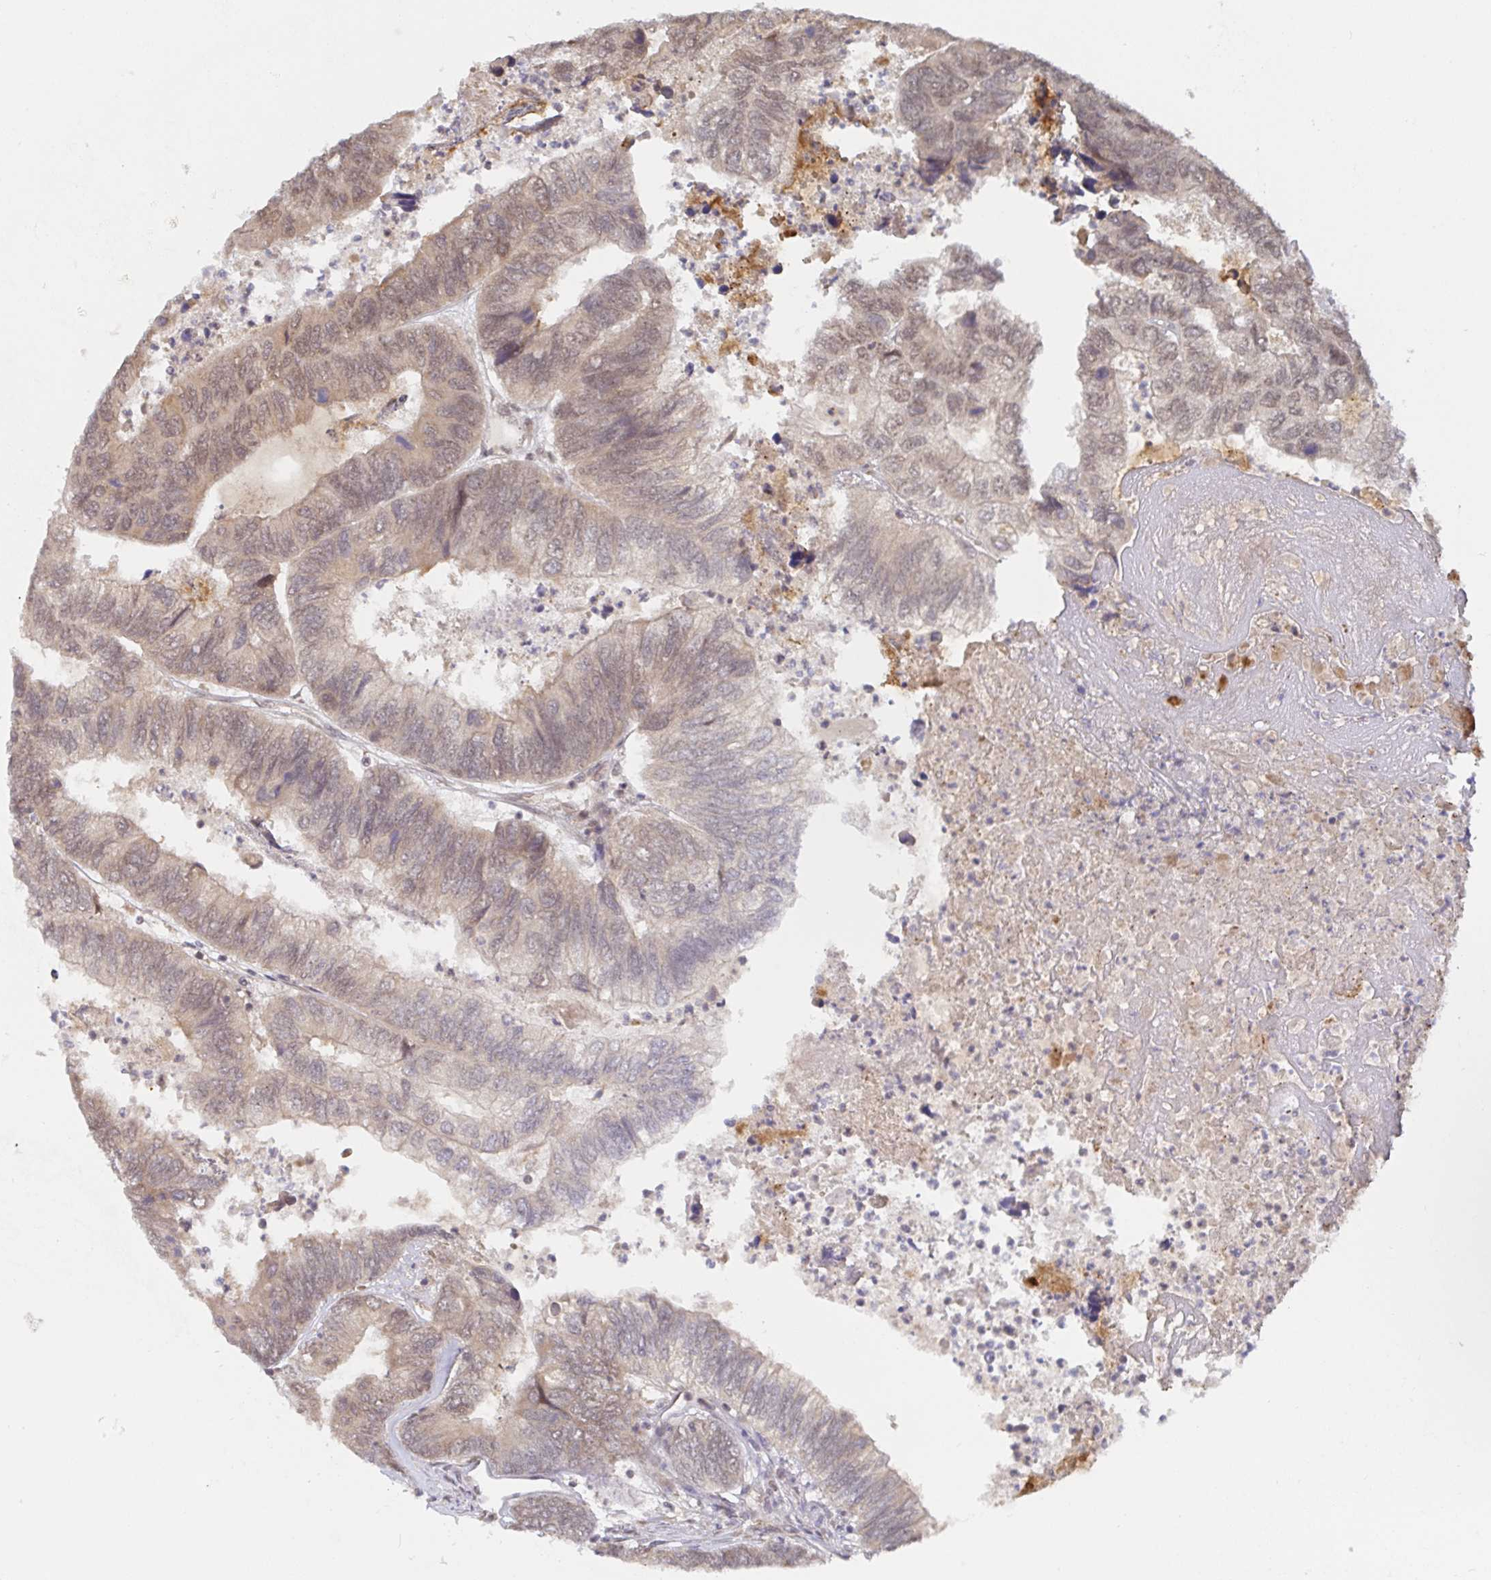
{"staining": {"intensity": "weak", "quantity": ">75%", "location": "cytoplasmic/membranous"}, "tissue": "colorectal cancer", "cell_type": "Tumor cells", "image_type": "cancer", "snomed": [{"axis": "morphology", "description": "Adenocarcinoma, NOS"}, {"axis": "topography", "description": "Colon"}], "caption": "Adenocarcinoma (colorectal) tissue demonstrates weak cytoplasmic/membranous positivity in about >75% of tumor cells (DAB IHC with brightfield microscopy, high magnification).", "gene": "ALG1", "patient": {"sex": "female", "age": 67}}